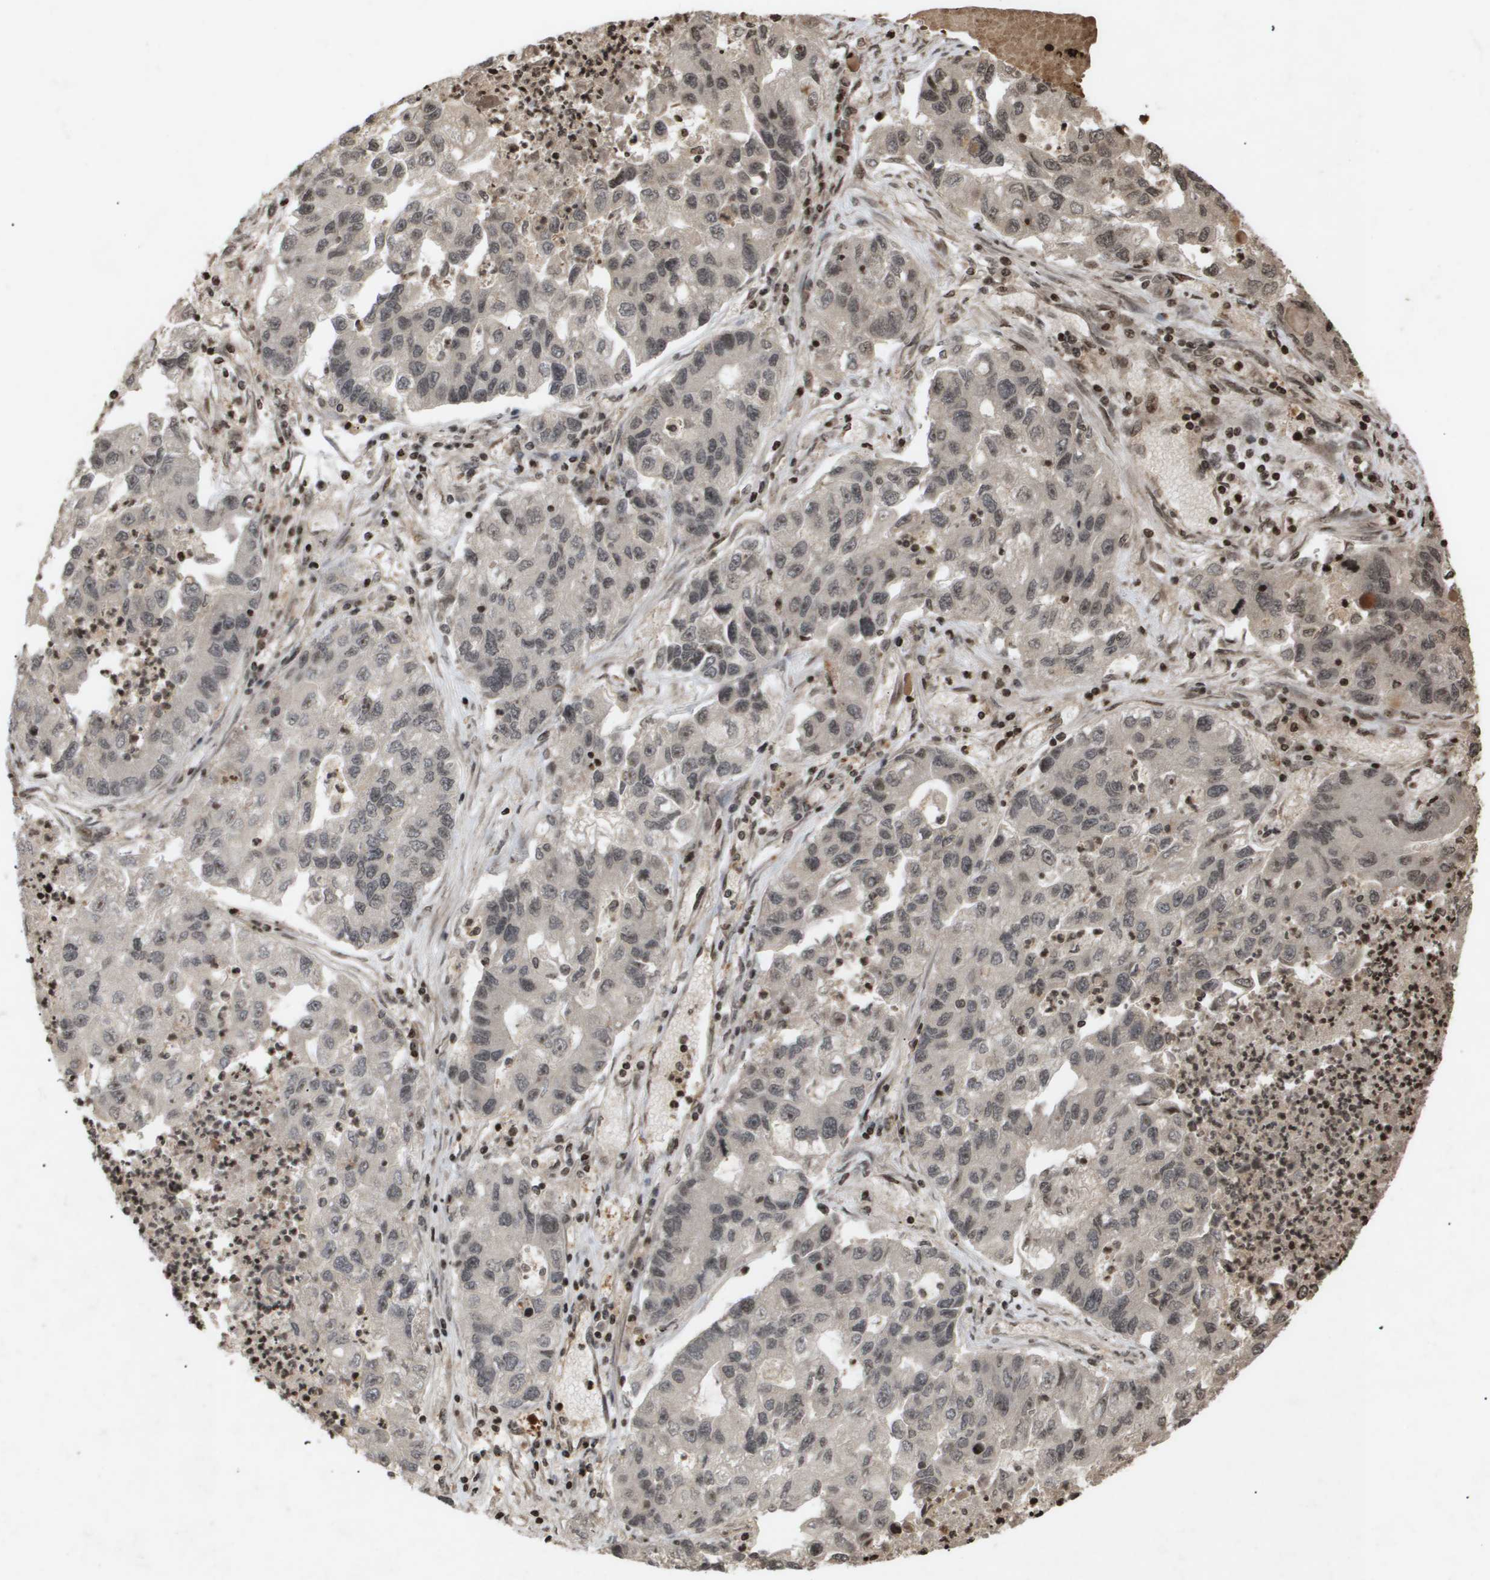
{"staining": {"intensity": "negative", "quantity": "none", "location": "none"}, "tissue": "lung cancer", "cell_type": "Tumor cells", "image_type": "cancer", "snomed": [{"axis": "morphology", "description": "Adenocarcinoma, NOS"}, {"axis": "topography", "description": "Lung"}], "caption": "A histopathology image of lung cancer (adenocarcinoma) stained for a protein displays no brown staining in tumor cells. (DAB IHC, high magnification).", "gene": "HSPA6", "patient": {"sex": "female", "age": 51}}